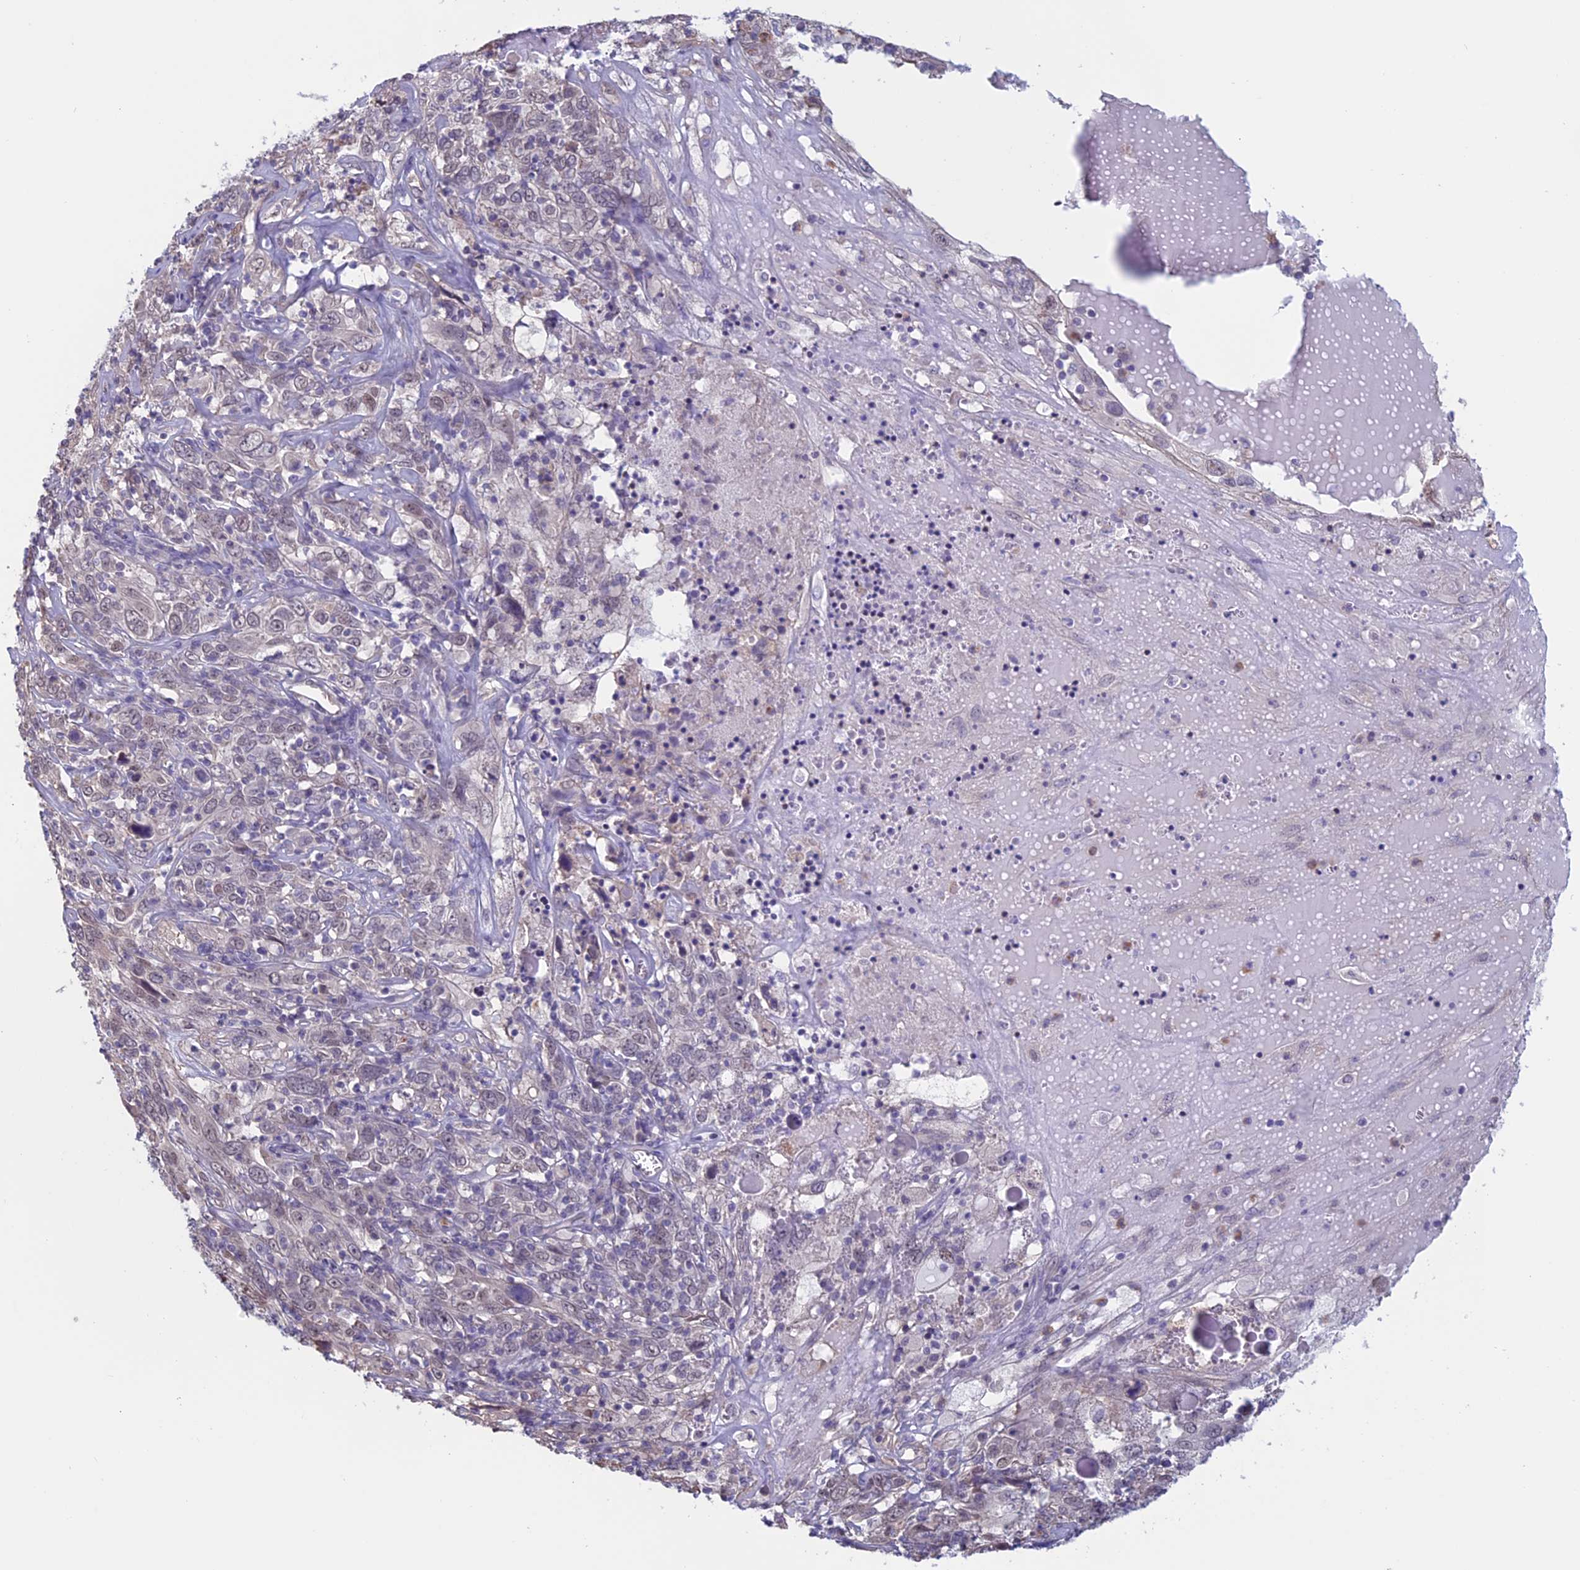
{"staining": {"intensity": "weak", "quantity": "<25%", "location": "nuclear"}, "tissue": "cervical cancer", "cell_type": "Tumor cells", "image_type": "cancer", "snomed": [{"axis": "morphology", "description": "Squamous cell carcinoma, NOS"}, {"axis": "topography", "description": "Cervix"}], "caption": "High magnification brightfield microscopy of cervical cancer stained with DAB (brown) and counterstained with hematoxylin (blue): tumor cells show no significant expression.", "gene": "SLC1A6", "patient": {"sex": "female", "age": 46}}